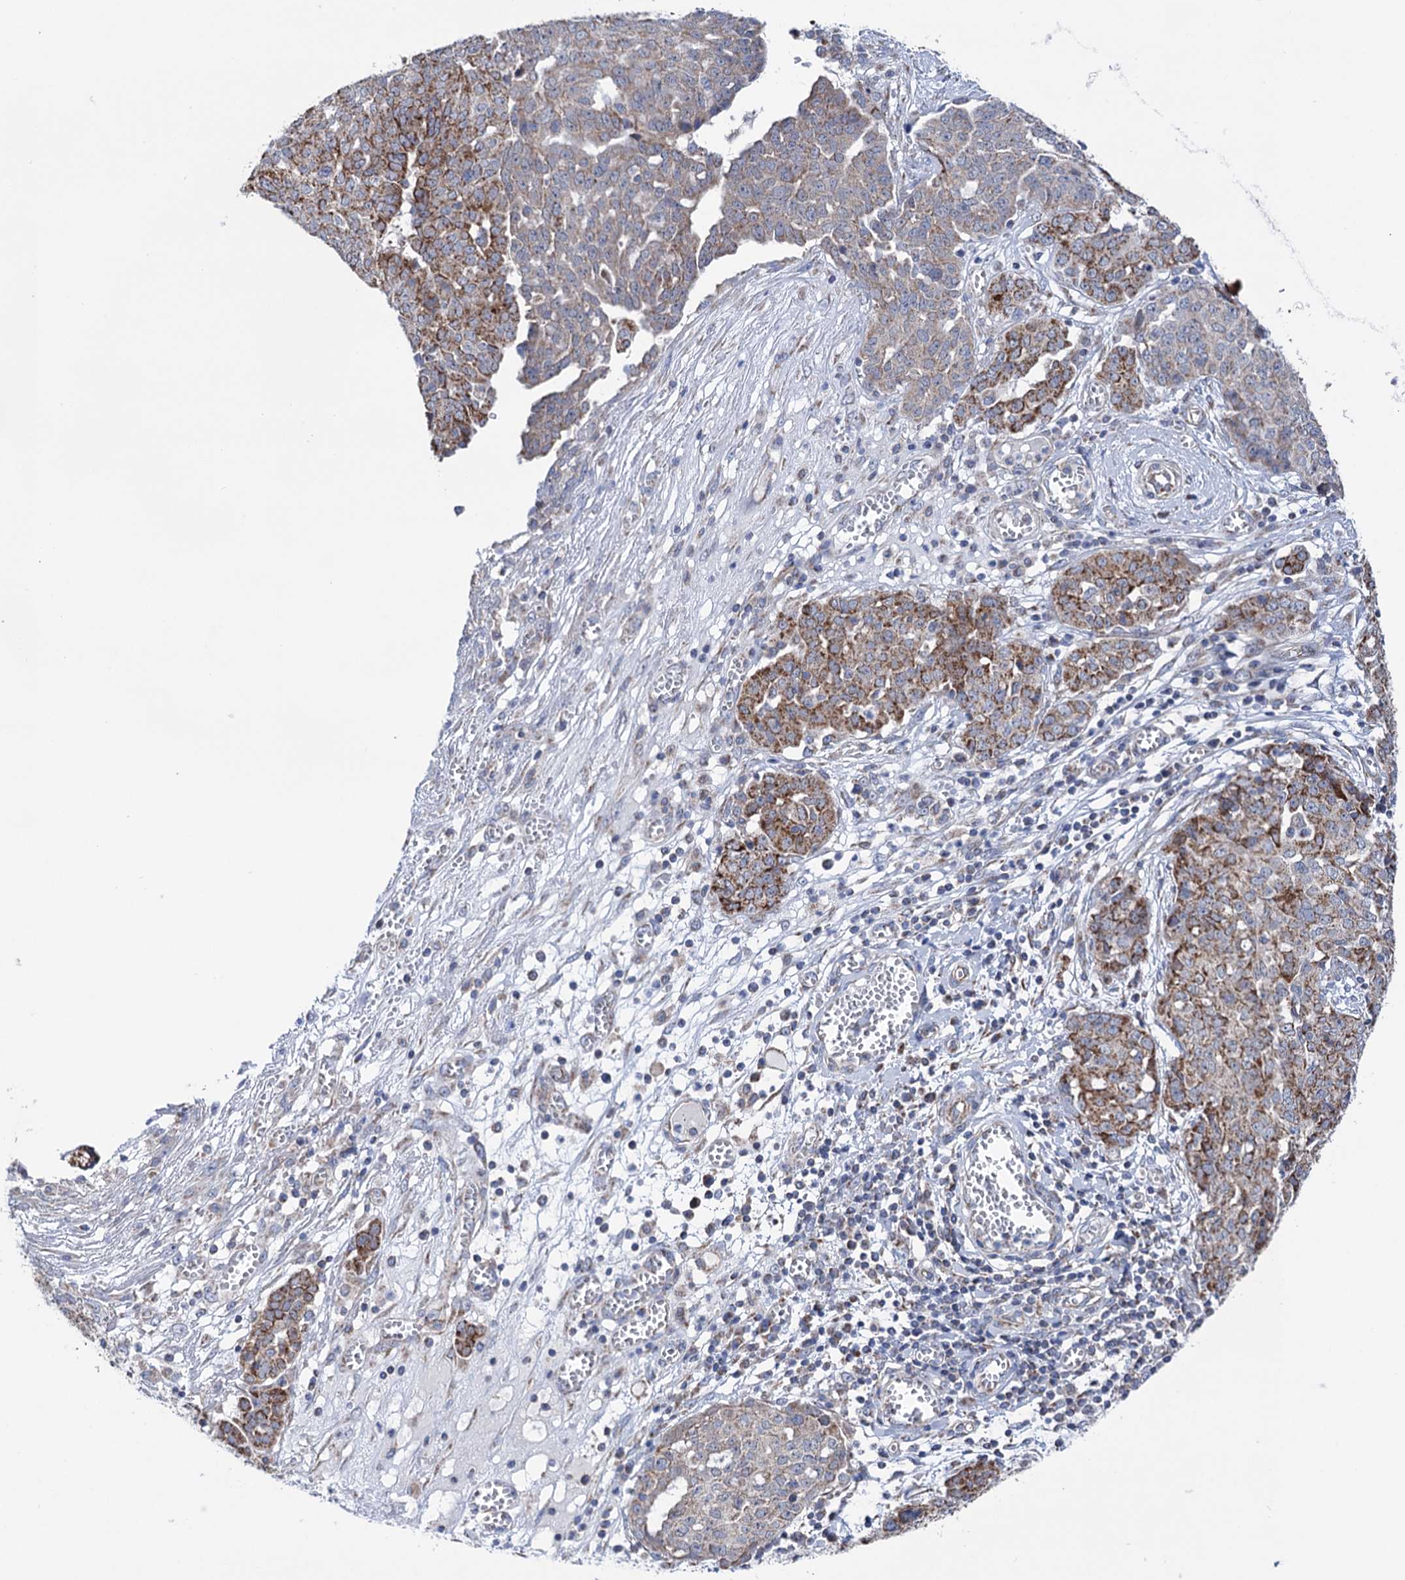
{"staining": {"intensity": "moderate", "quantity": ">75%", "location": "cytoplasmic/membranous"}, "tissue": "ovarian cancer", "cell_type": "Tumor cells", "image_type": "cancer", "snomed": [{"axis": "morphology", "description": "Cystadenocarcinoma, serous, NOS"}, {"axis": "topography", "description": "Soft tissue"}, {"axis": "topography", "description": "Ovary"}], "caption": "A histopathology image of ovarian cancer (serous cystadenocarcinoma) stained for a protein exhibits moderate cytoplasmic/membranous brown staining in tumor cells. (DAB (3,3'-diaminobenzidine) IHC, brown staining for protein, blue staining for nuclei).", "gene": "SUCLA2", "patient": {"sex": "female", "age": 57}}